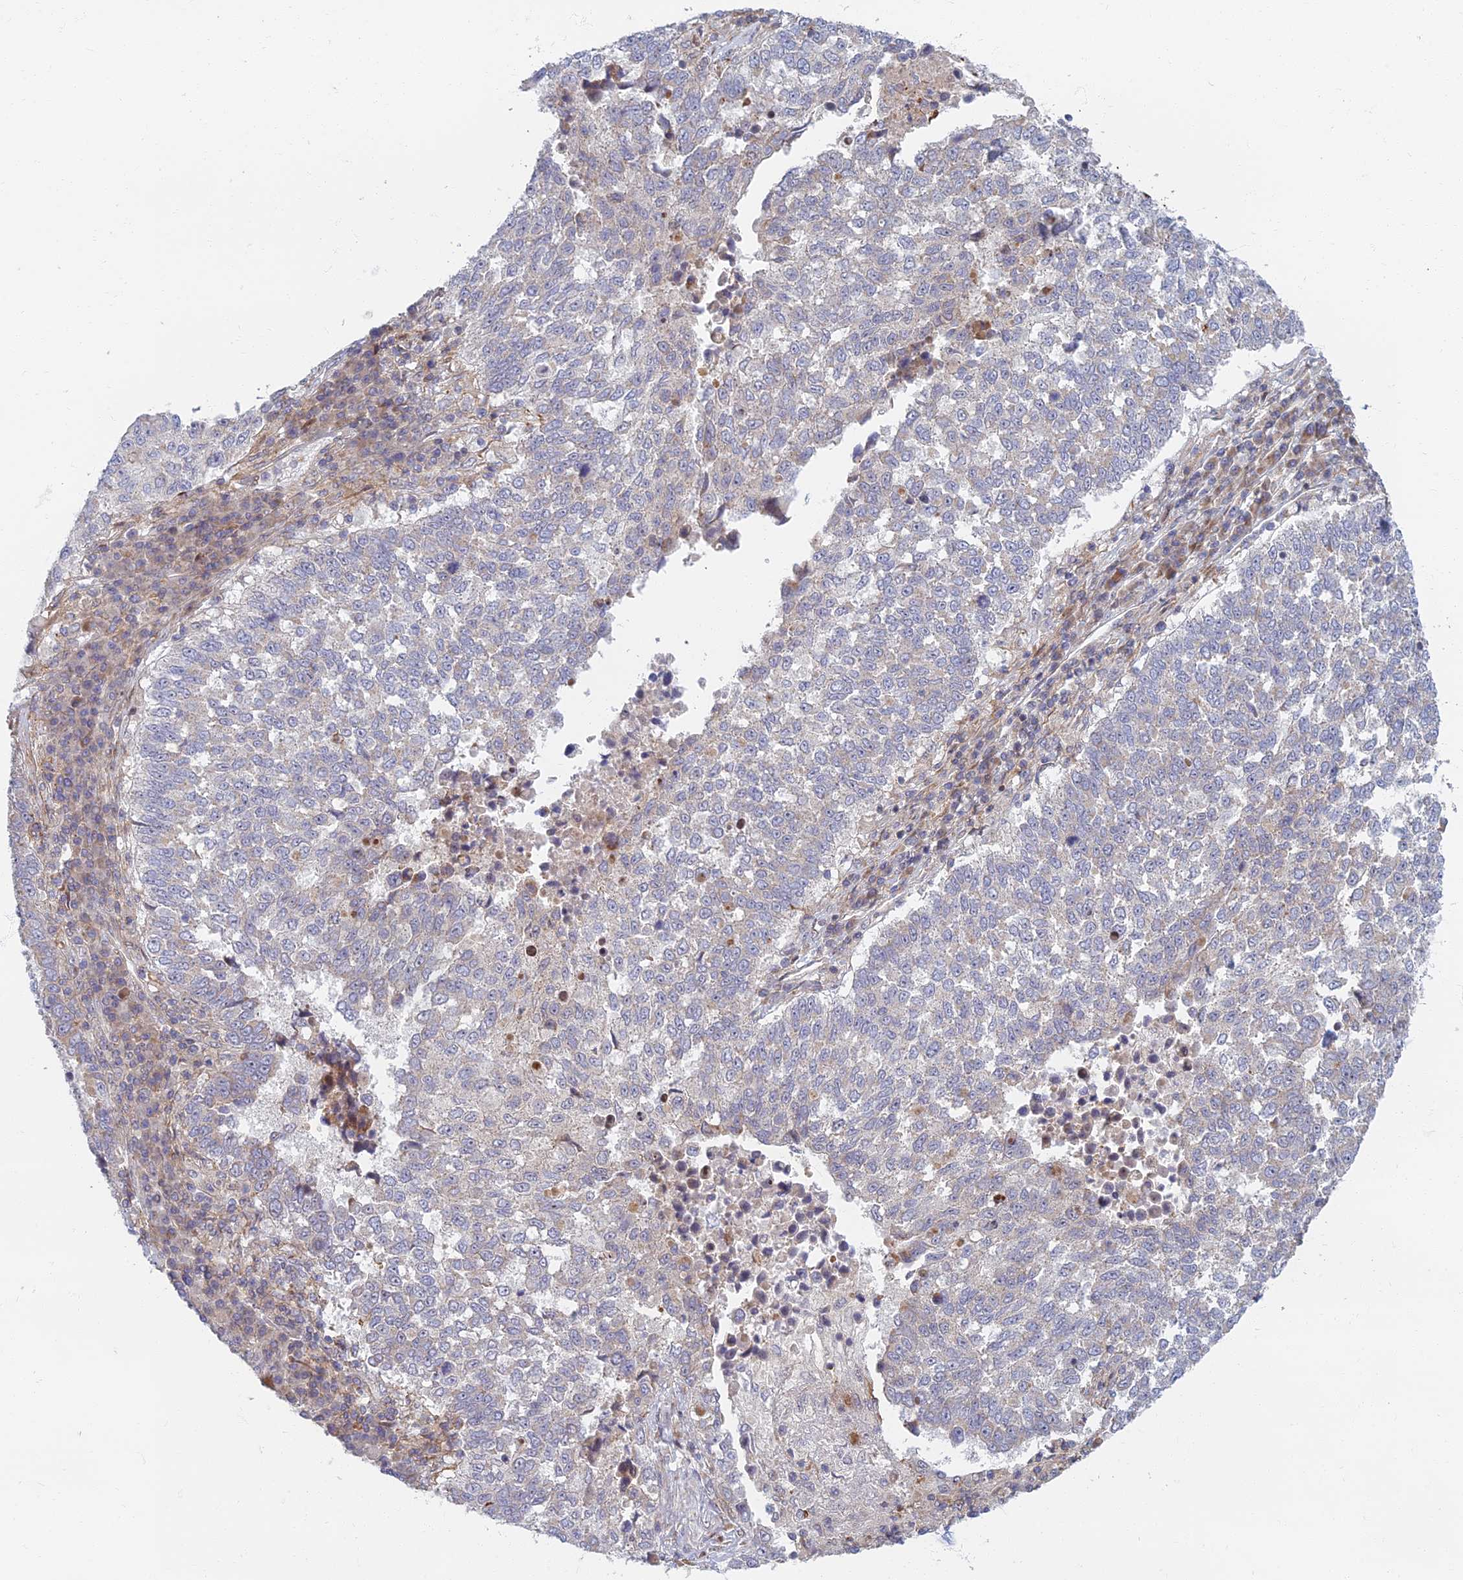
{"staining": {"intensity": "negative", "quantity": "none", "location": "none"}, "tissue": "lung cancer", "cell_type": "Tumor cells", "image_type": "cancer", "snomed": [{"axis": "morphology", "description": "Squamous cell carcinoma, NOS"}, {"axis": "topography", "description": "Lung"}], "caption": "The histopathology image shows no staining of tumor cells in lung squamous cell carcinoma.", "gene": "C15orf40", "patient": {"sex": "male", "age": 73}}